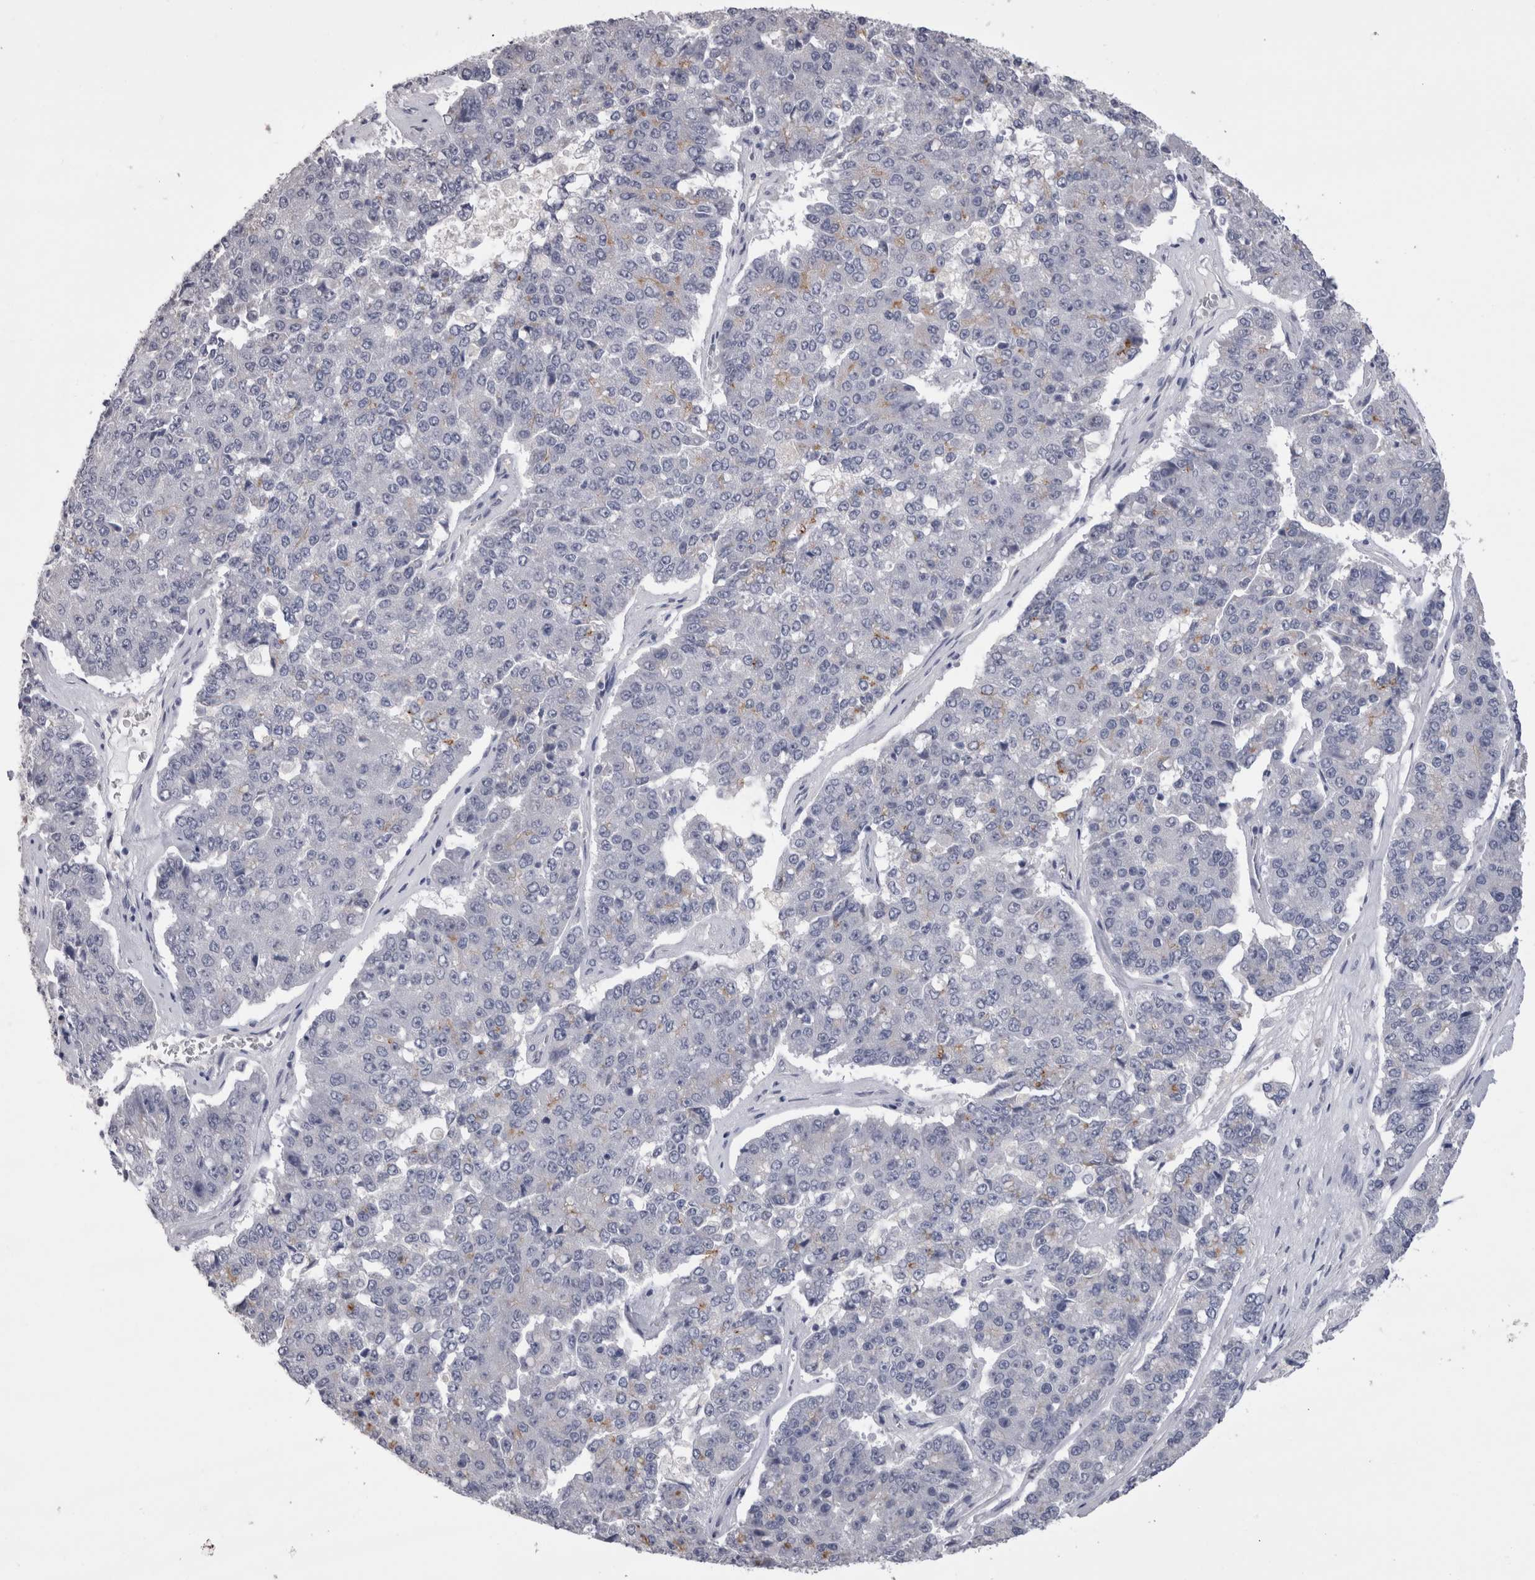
{"staining": {"intensity": "negative", "quantity": "none", "location": "none"}, "tissue": "pancreatic cancer", "cell_type": "Tumor cells", "image_type": "cancer", "snomed": [{"axis": "morphology", "description": "Adenocarcinoma, NOS"}, {"axis": "topography", "description": "Pancreas"}], "caption": "Tumor cells show no significant expression in pancreatic adenocarcinoma. (DAB IHC, high magnification).", "gene": "CDHR5", "patient": {"sex": "male", "age": 50}}